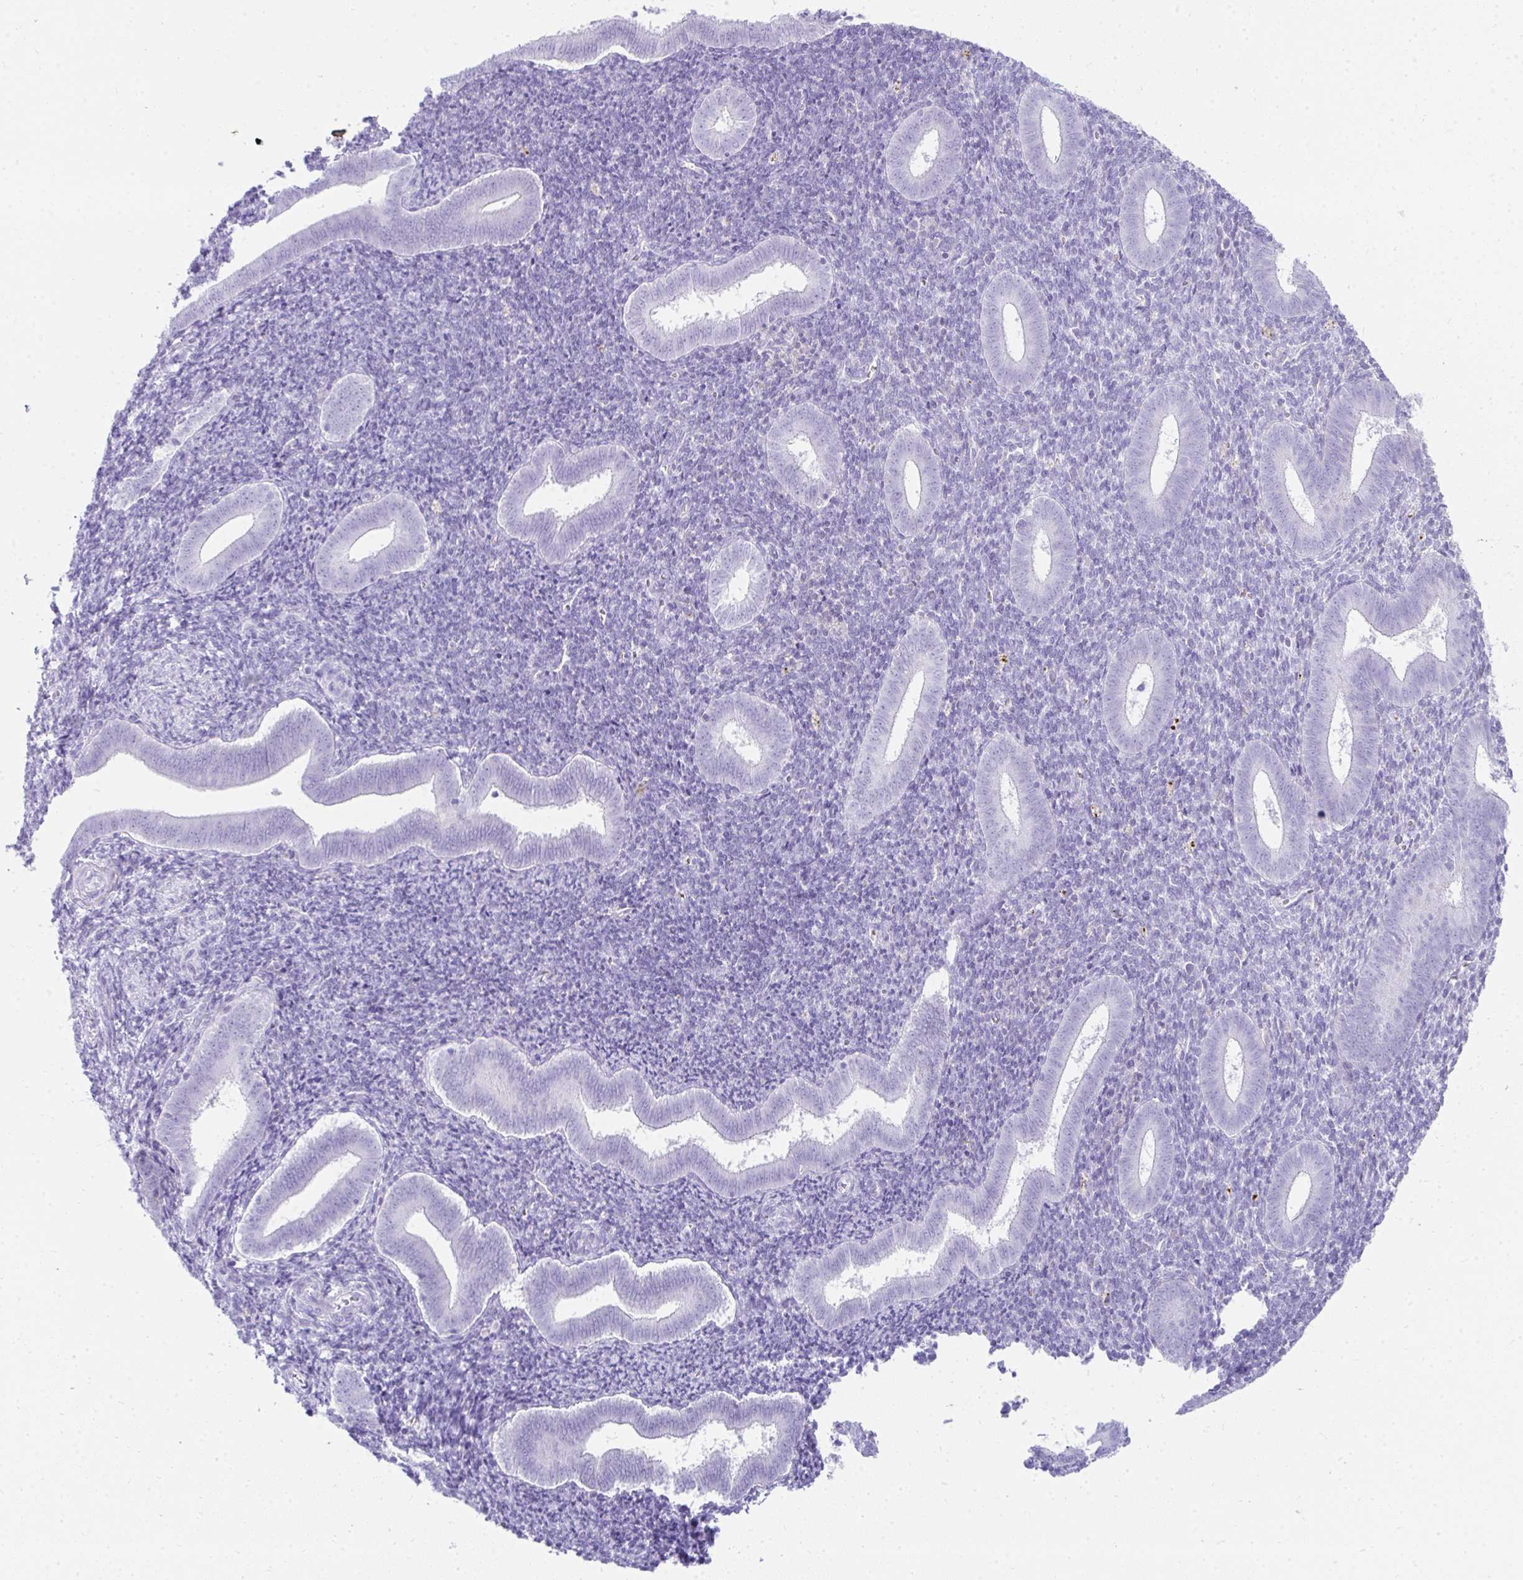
{"staining": {"intensity": "negative", "quantity": "none", "location": "none"}, "tissue": "endometrium", "cell_type": "Cells in endometrial stroma", "image_type": "normal", "snomed": [{"axis": "morphology", "description": "Normal tissue, NOS"}, {"axis": "topography", "description": "Endometrium"}], "caption": "Photomicrograph shows no protein expression in cells in endometrial stroma of unremarkable endometrium. Brightfield microscopy of immunohistochemistry (IHC) stained with DAB (brown) and hematoxylin (blue), captured at high magnification.", "gene": "TNNT1", "patient": {"sex": "female", "age": 25}}